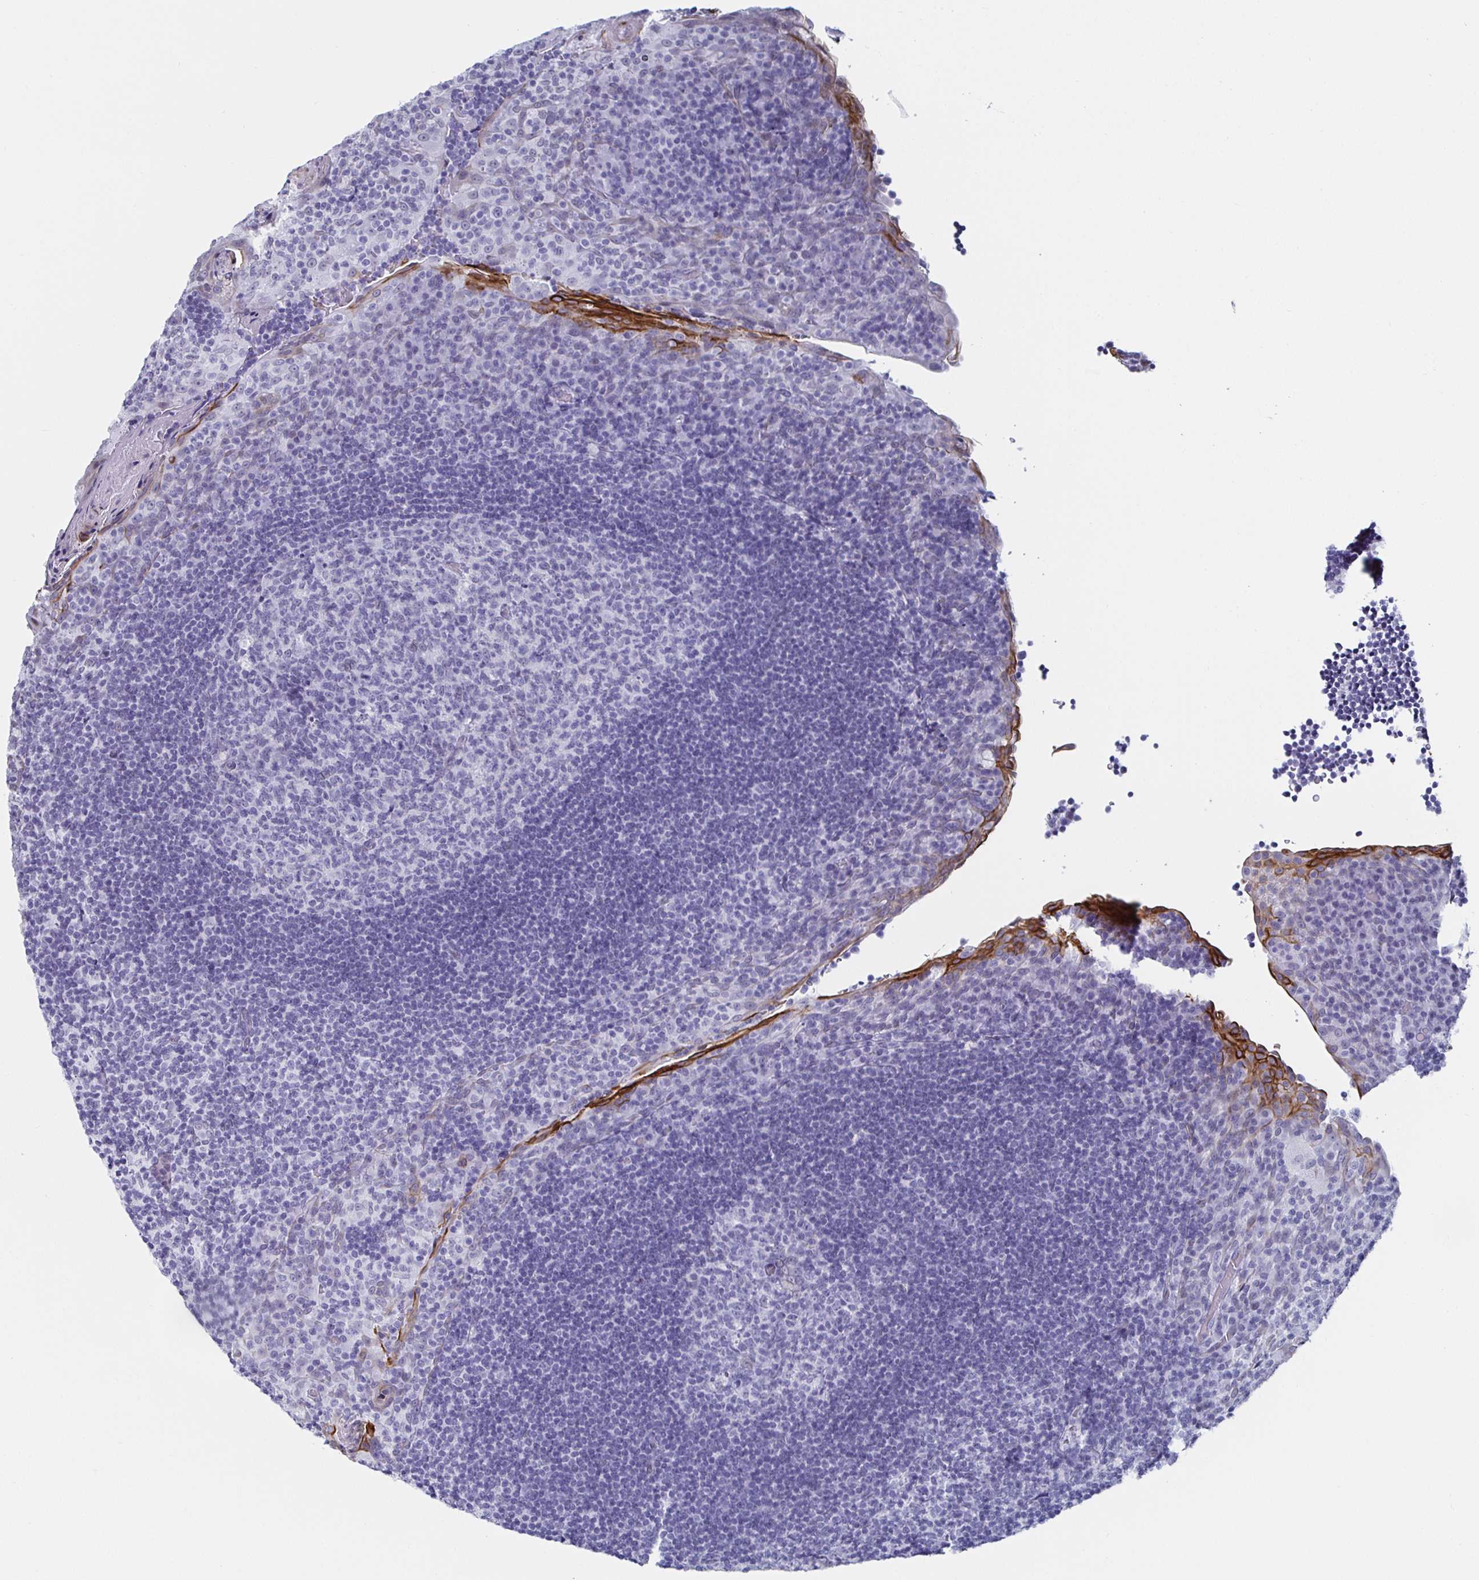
{"staining": {"intensity": "negative", "quantity": "none", "location": "none"}, "tissue": "tonsil", "cell_type": "Germinal center cells", "image_type": "normal", "snomed": [{"axis": "morphology", "description": "Normal tissue, NOS"}, {"axis": "topography", "description": "Tonsil"}], "caption": "The micrograph exhibits no significant expression in germinal center cells of tonsil. Nuclei are stained in blue.", "gene": "KRT4", "patient": {"sex": "male", "age": 17}}